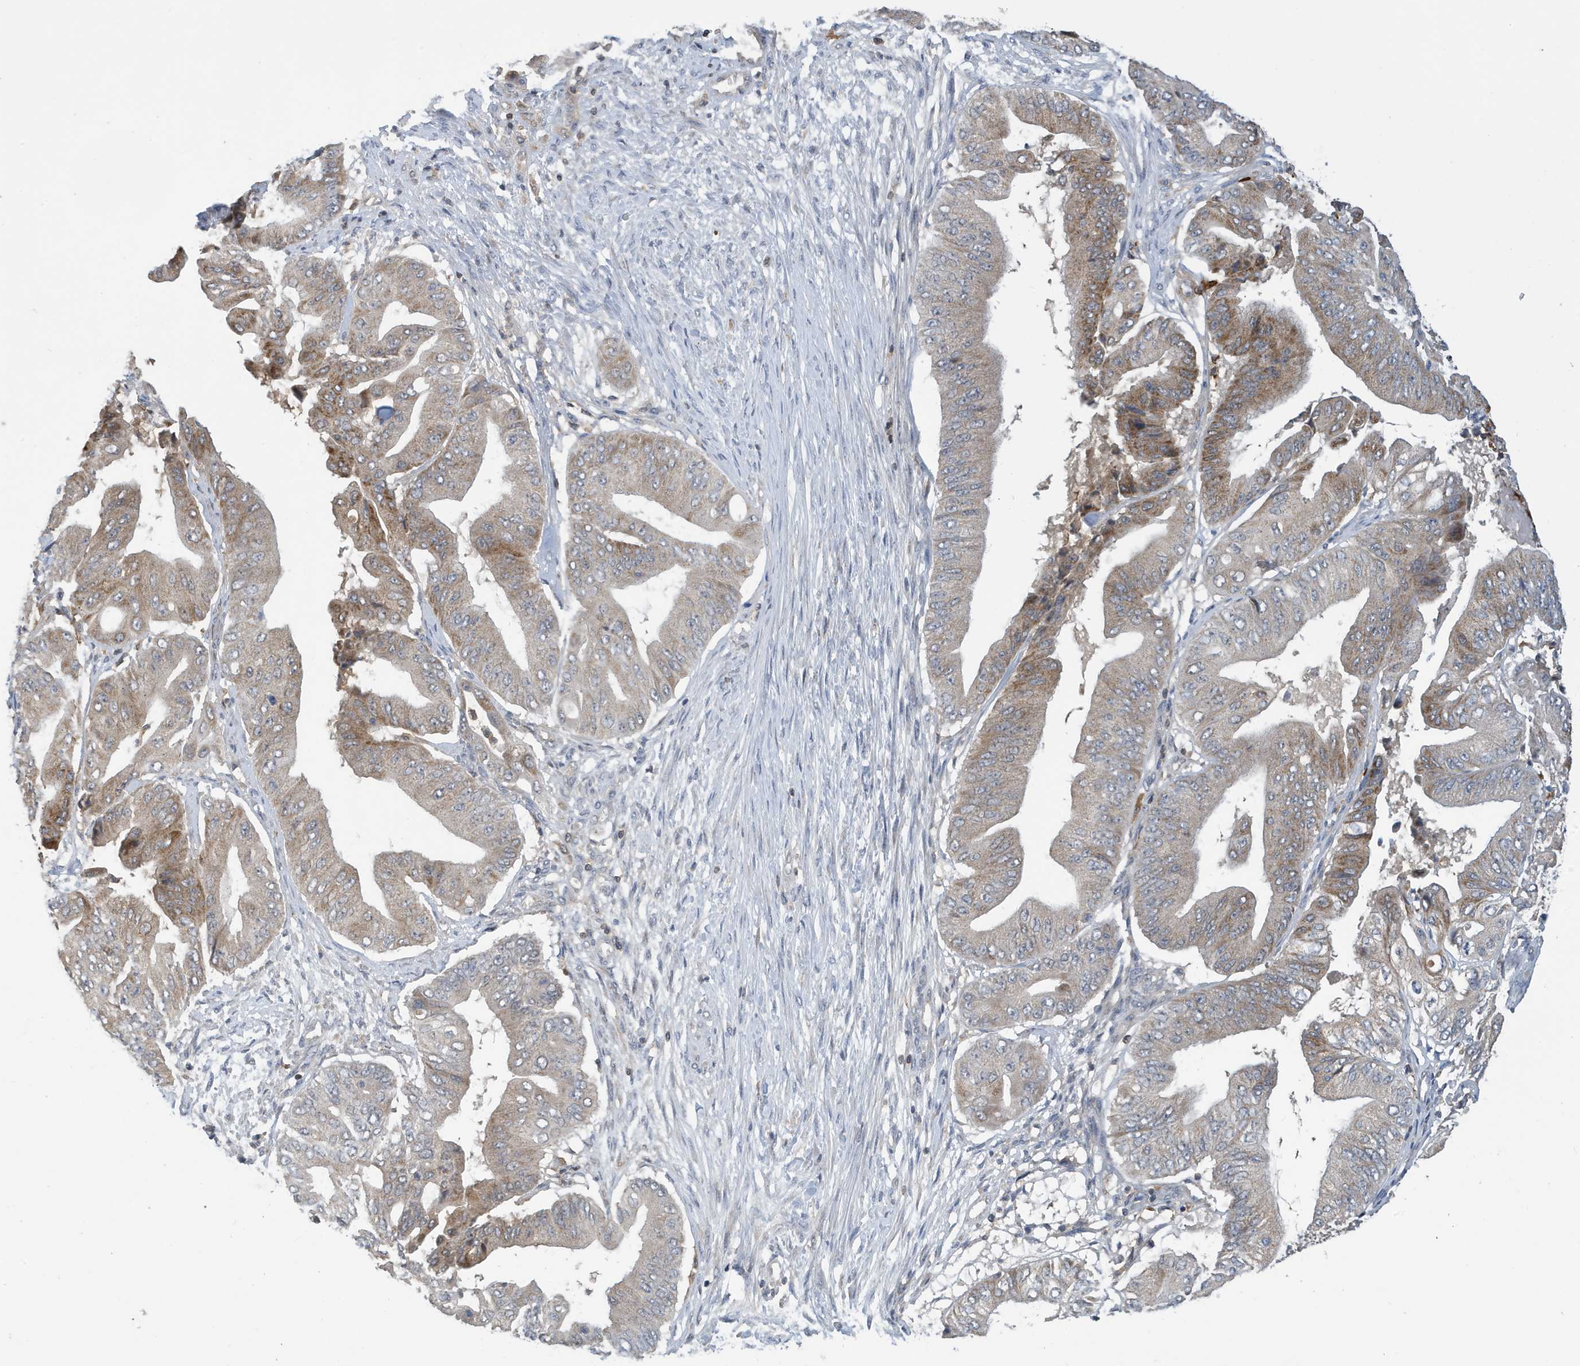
{"staining": {"intensity": "moderate", "quantity": "25%-75%", "location": "cytoplasmic/membranous"}, "tissue": "pancreatic cancer", "cell_type": "Tumor cells", "image_type": "cancer", "snomed": [{"axis": "morphology", "description": "Adenocarcinoma, NOS"}, {"axis": "topography", "description": "Pancreas"}], "caption": "Immunohistochemistry (DAB (3,3'-diaminobenzidine)) staining of pancreatic cancer (adenocarcinoma) reveals moderate cytoplasmic/membranous protein positivity in approximately 25%-75% of tumor cells.", "gene": "NSUN3", "patient": {"sex": "female", "age": 77}}